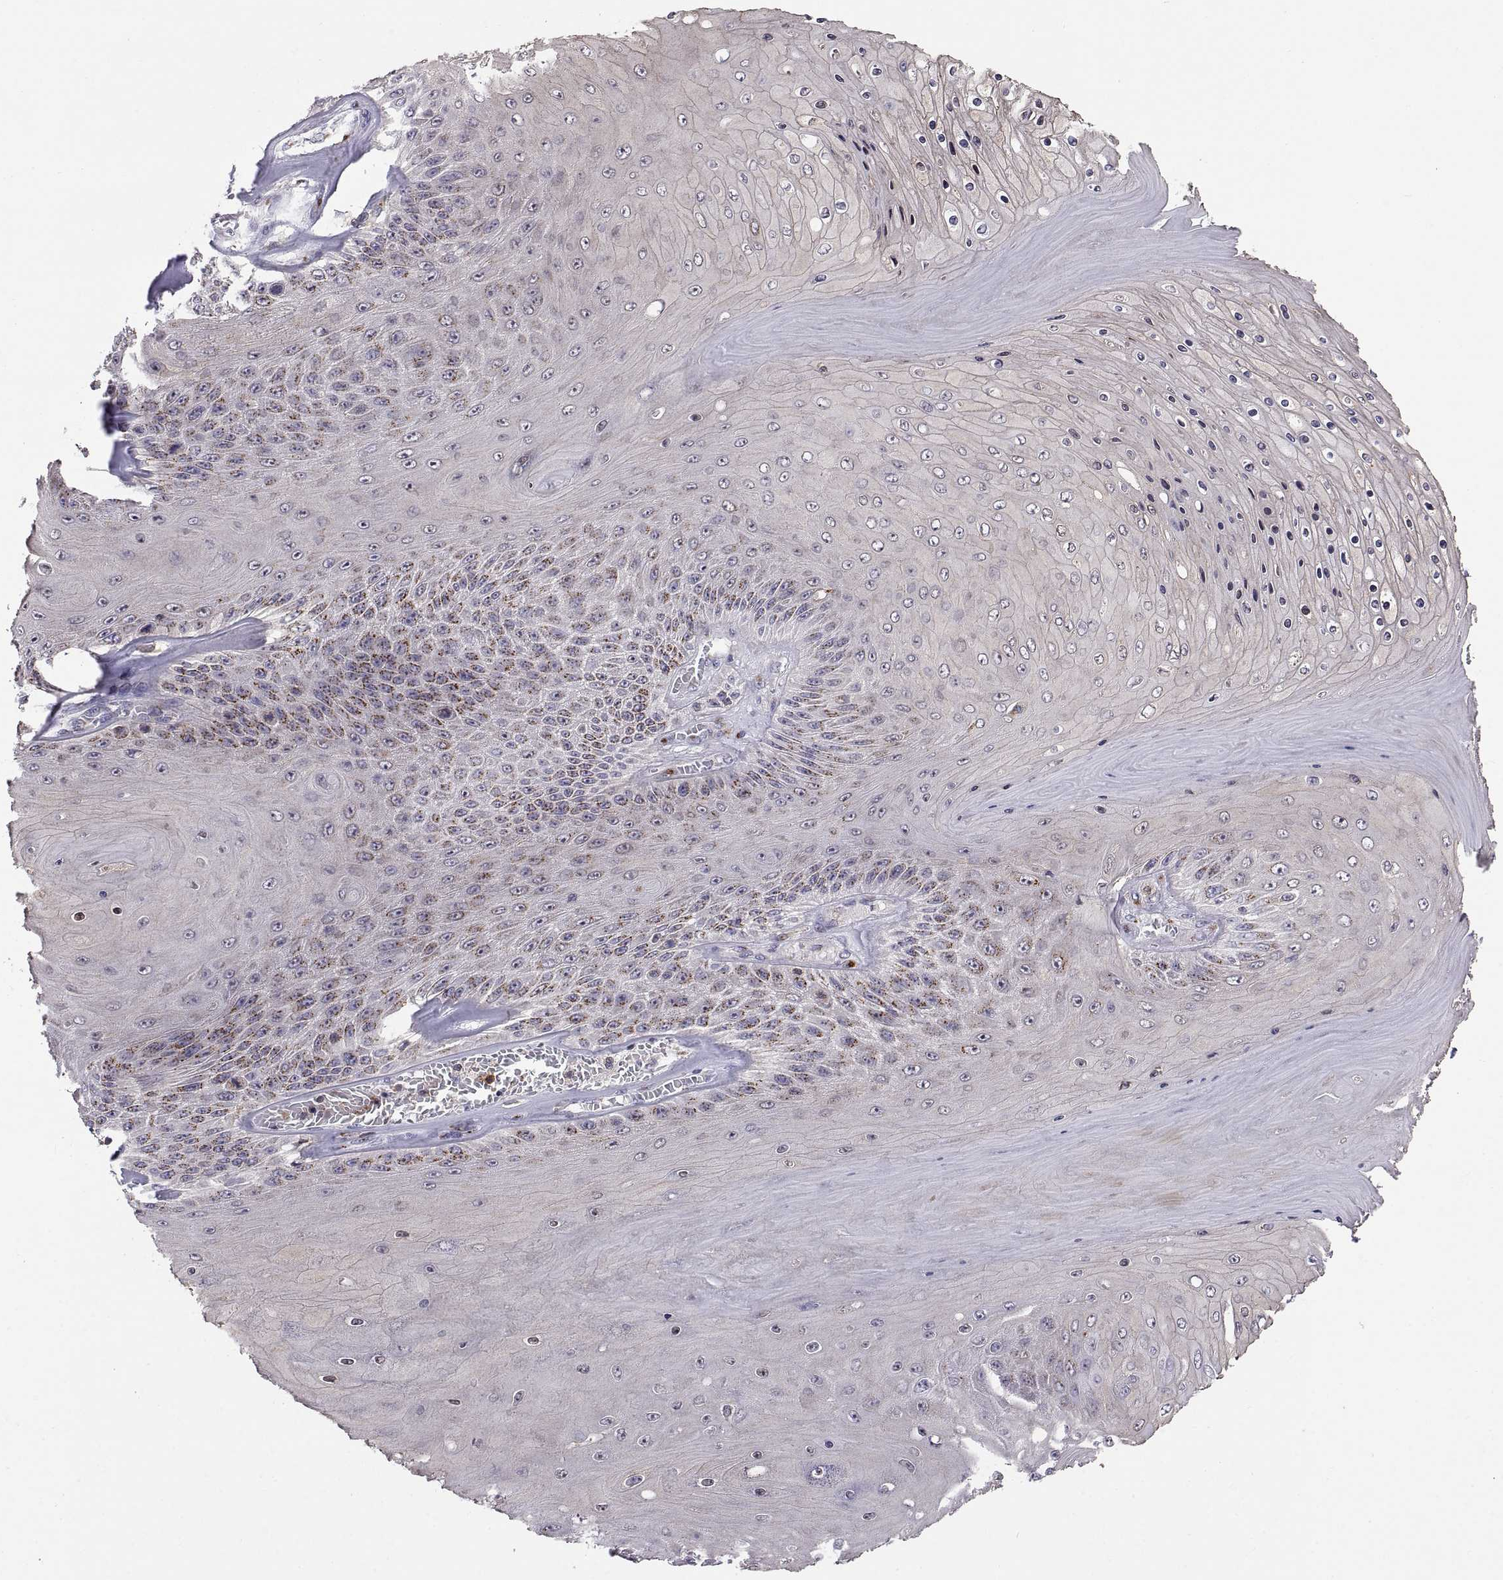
{"staining": {"intensity": "strong", "quantity": "25%-75%", "location": "cytoplasmic/membranous"}, "tissue": "skin cancer", "cell_type": "Tumor cells", "image_type": "cancer", "snomed": [{"axis": "morphology", "description": "Squamous cell carcinoma, NOS"}, {"axis": "topography", "description": "Skin"}], "caption": "Skin squamous cell carcinoma was stained to show a protein in brown. There is high levels of strong cytoplasmic/membranous staining in about 25%-75% of tumor cells. The staining was performed using DAB (3,3'-diaminobenzidine), with brown indicating positive protein expression. Nuclei are stained blue with hematoxylin.", "gene": "ACAP1", "patient": {"sex": "male", "age": 62}}